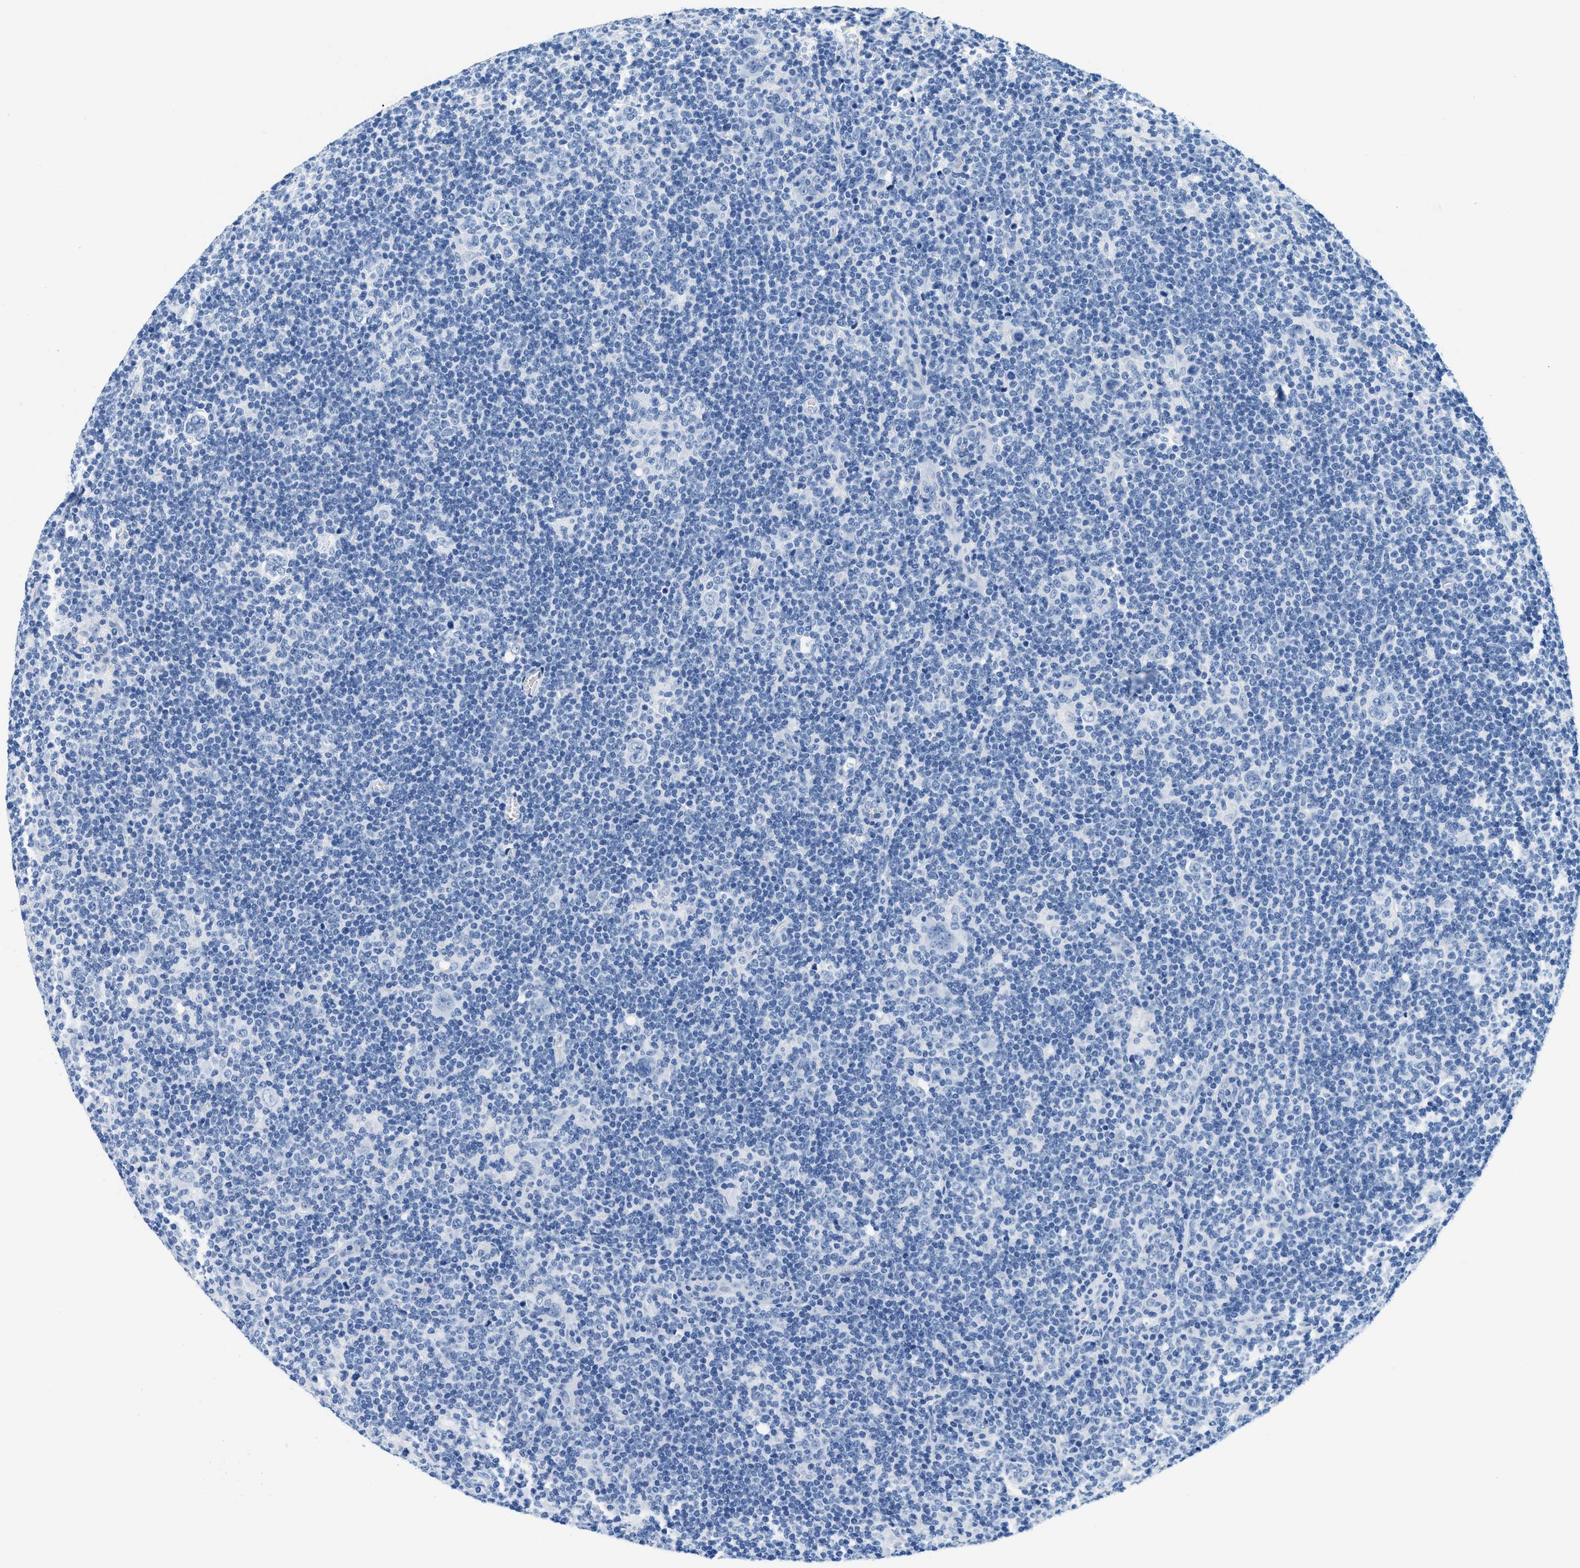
{"staining": {"intensity": "negative", "quantity": "none", "location": "none"}, "tissue": "lymphoma", "cell_type": "Tumor cells", "image_type": "cancer", "snomed": [{"axis": "morphology", "description": "Hodgkin's disease, NOS"}, {"axis": "topography", "description": "Lymph node"}], "caption": "Image shows no significant protein staining in tumor cells of Hodgkin's disease.", "gene": "GSN", "patient": {"sex": "female", "age": 57}}